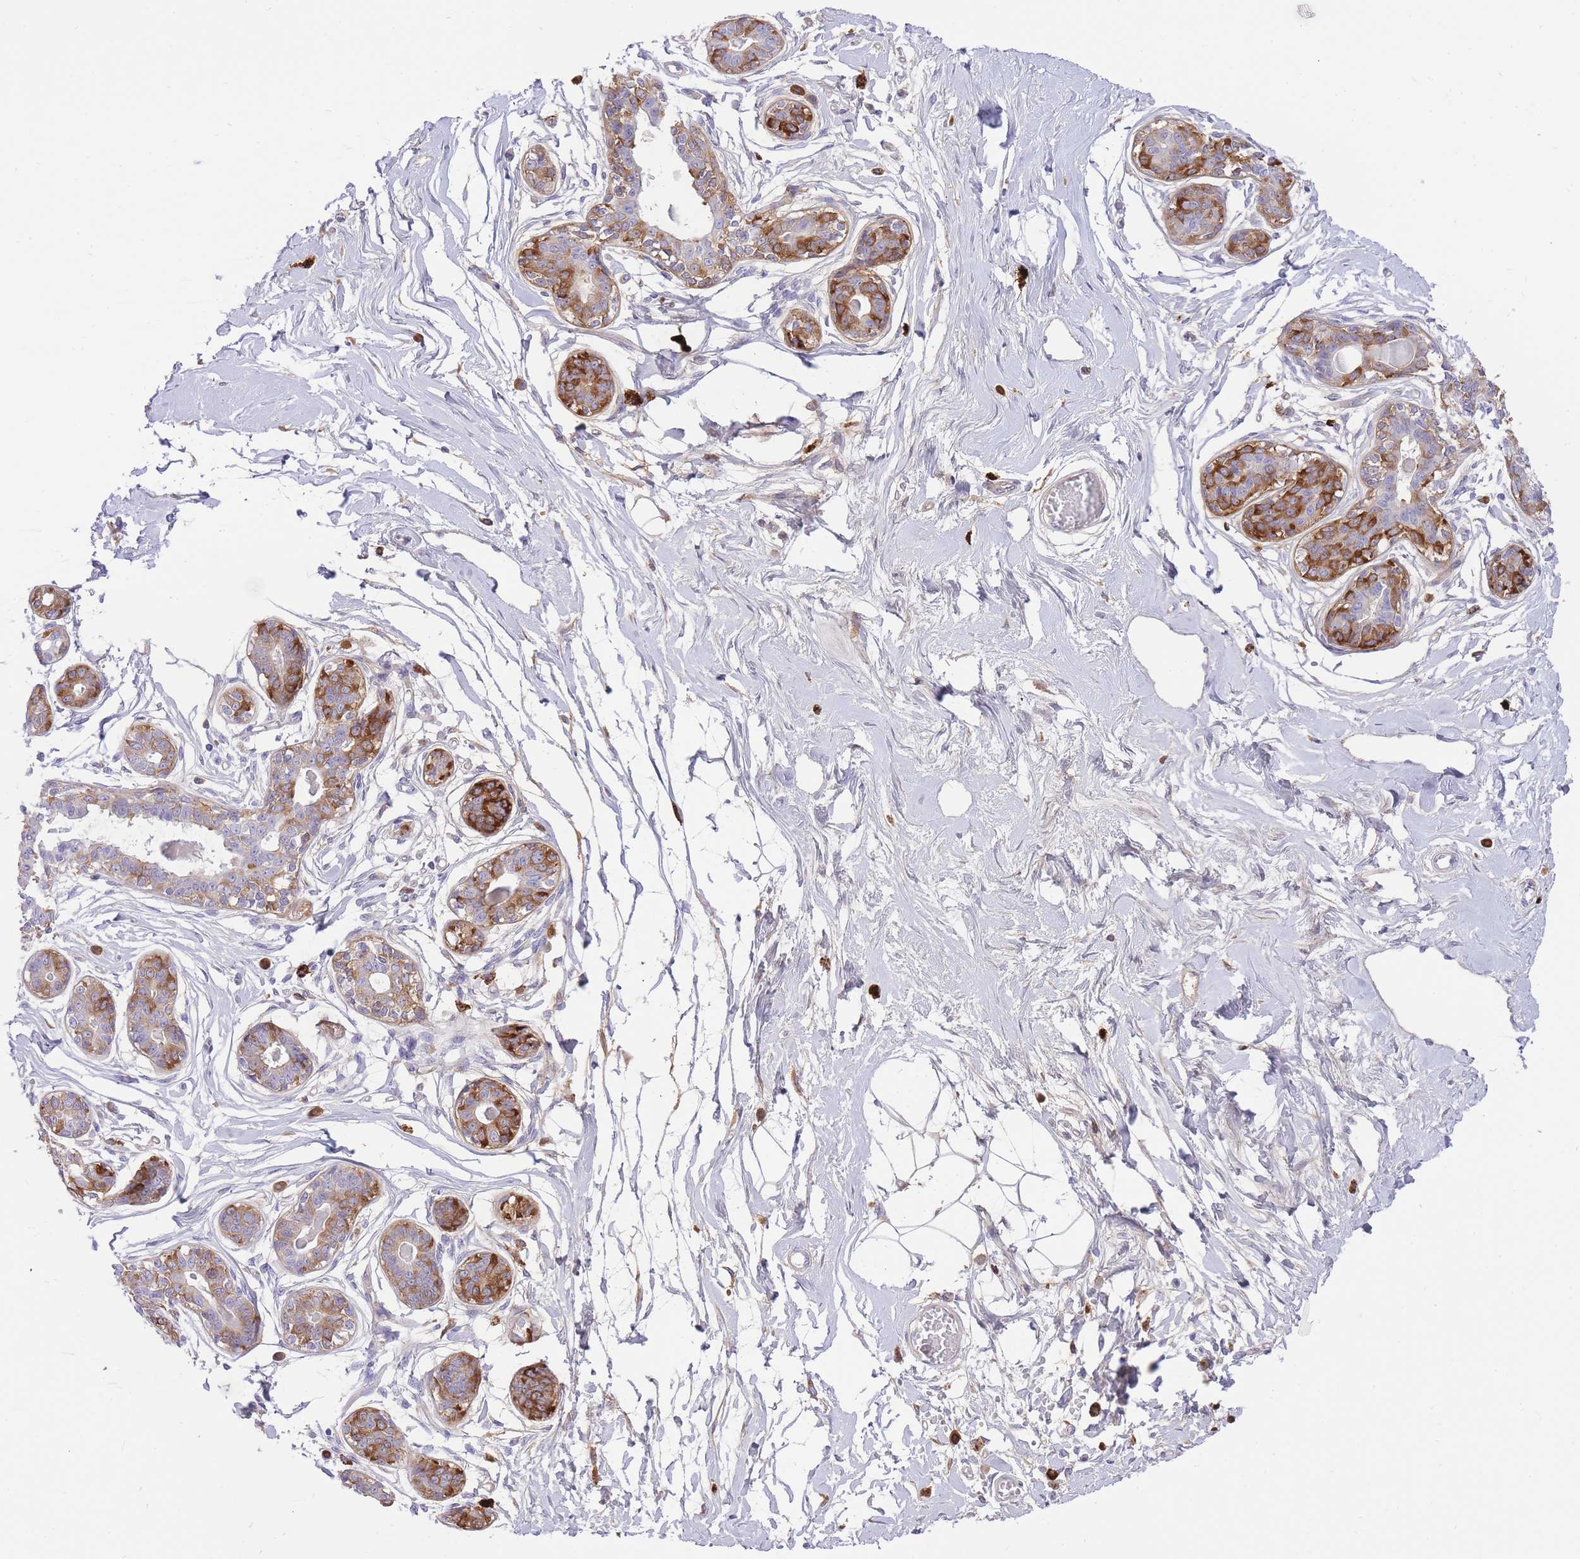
{"staining": {"intensity": "negative", "quantity": "none", "location": "none"}, "tissue": "breast", "cell_type": "Adipocytes", "image_type": "normal", "snomed": [{"axis": "morphology", "description": "Normal tissue, NOS"}, {"axis": "topography", "description": "Breast"}], "caption": "High power microscopy histopathology image of an immunohistochemistry (IHC) image of unremarkable breast, revealing no significant positivity in adipocytes.", "gene": "HRG", "patient": {"sex": "female", "age": 45}}